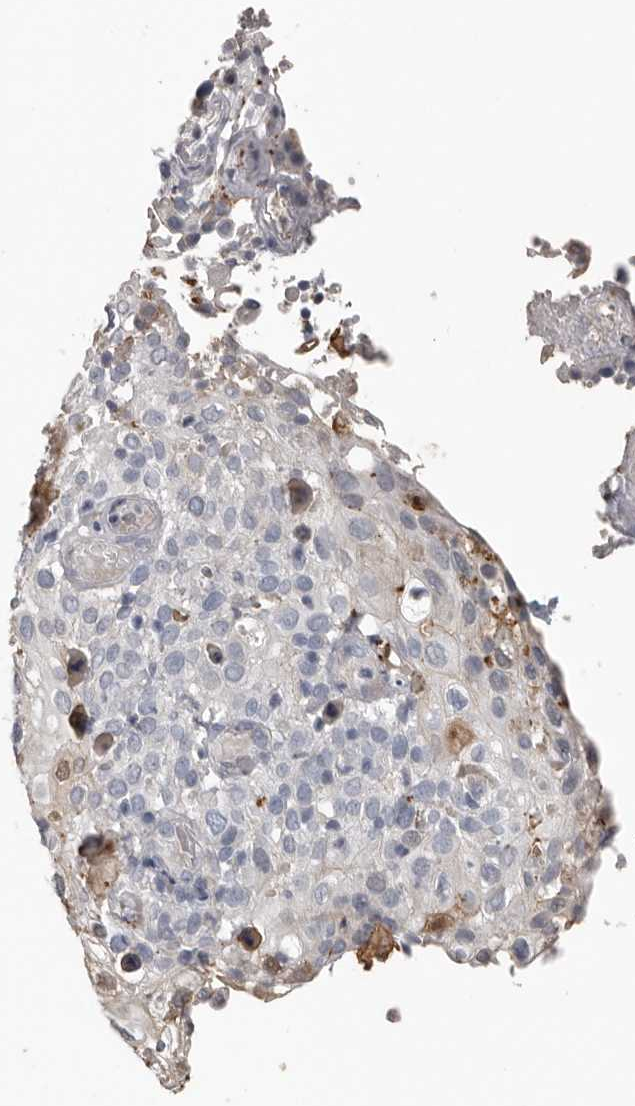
{"staining": {"intensity": "negative", "quantity": "none", "location": "none"}, "tissue": "cervical cancer", "cell_type": "Tumor cells", "image_type": "cancer", "snomed": [{"axis": "morphology", "description": "Squamous cell carcinoma, NOS"}, {"axis": "topography", "description": "Cervix"}], "caption": "The immunohistochemistry (IHC) micrograph has no significant positivity in tumor cells of cervical cancer tissue.", "gene": "FABP7", "patient": {"sex": "female", "age": 74}}